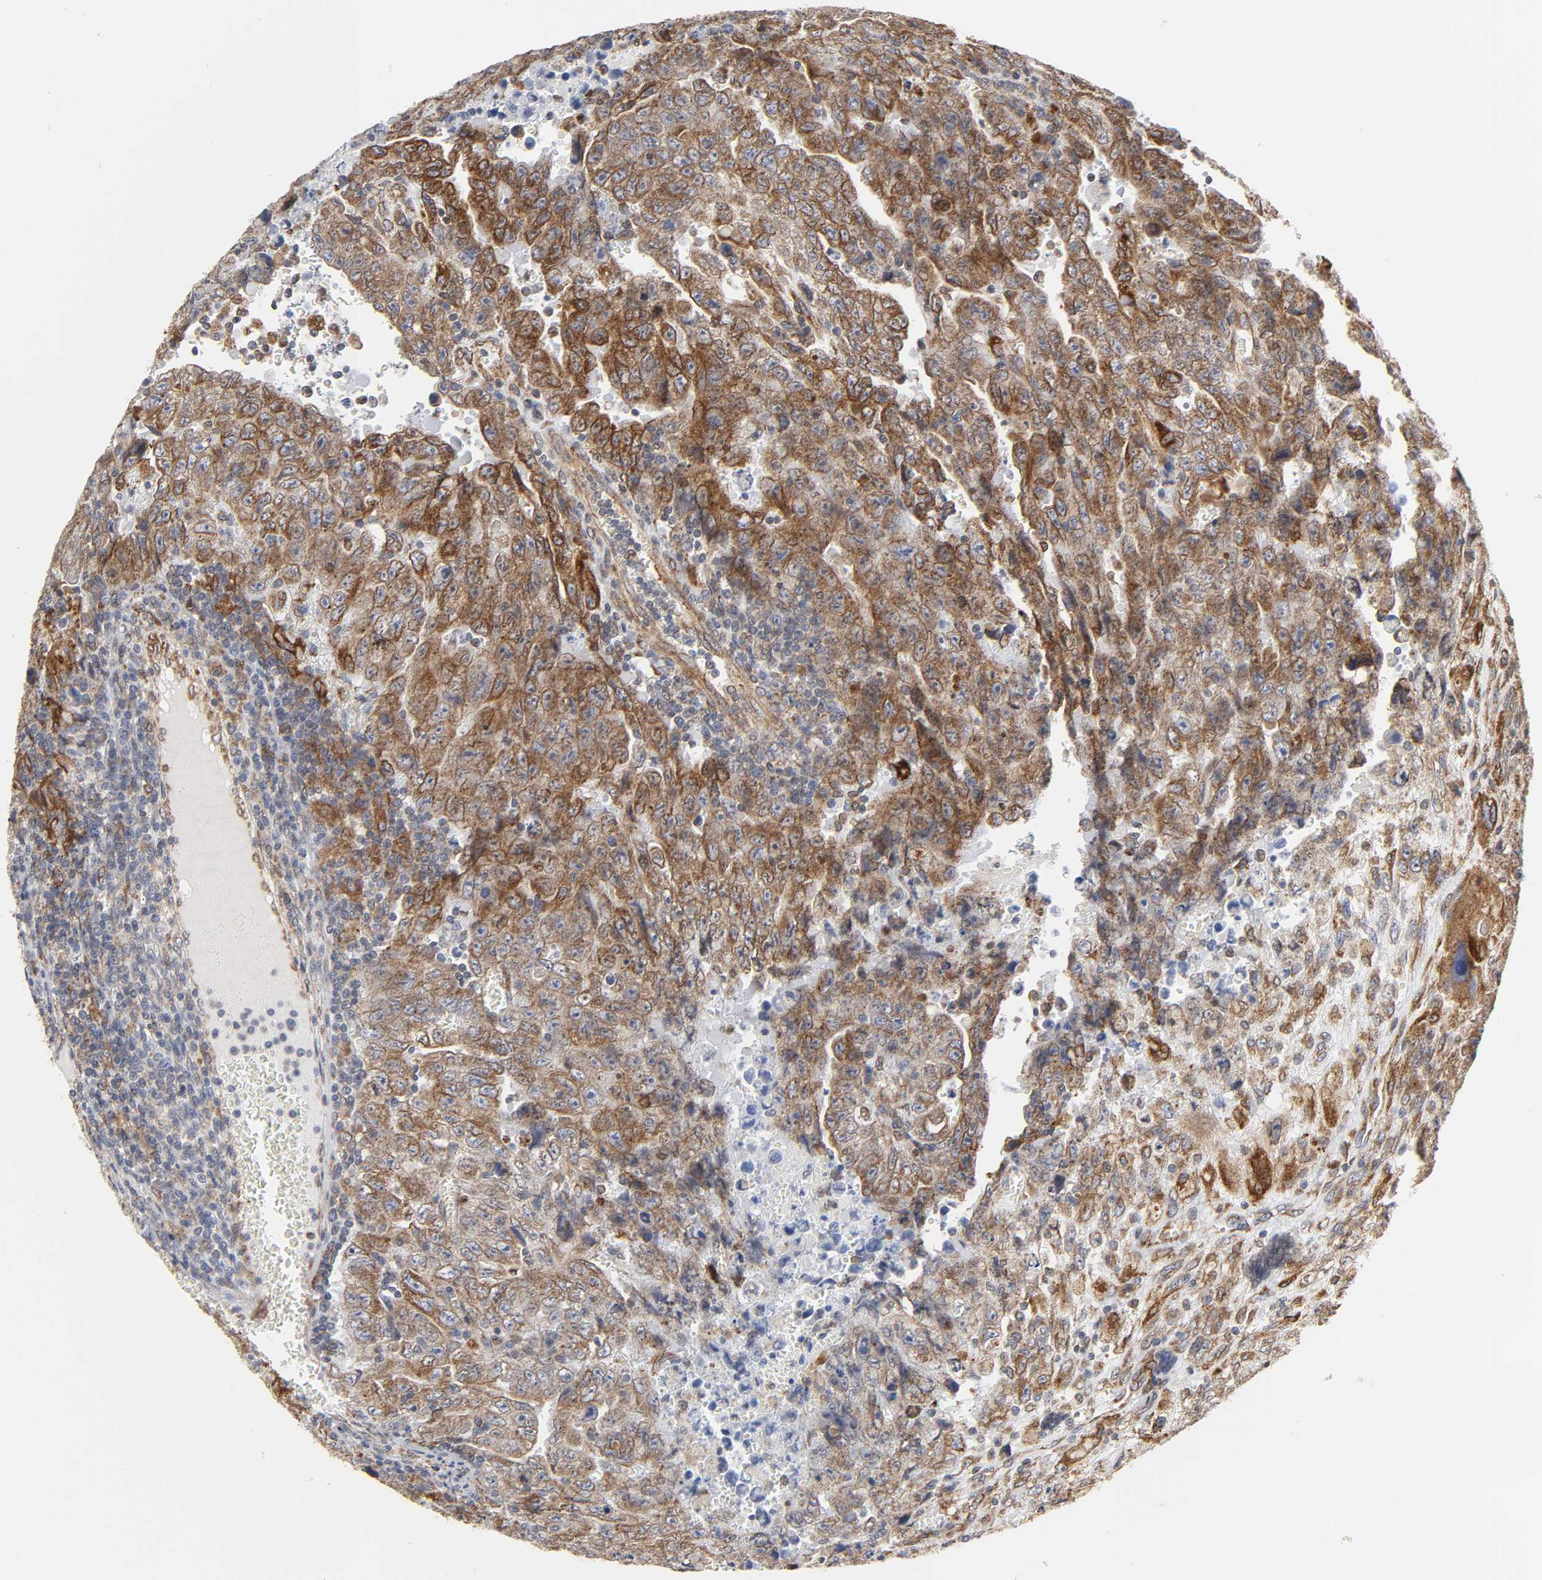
{"staining": {"intensity": "moderate", "quantity": ">75%", "location": "cytoplasmic/membranous"}, "tissue": "testis cancer", "cell_type": "Tumor cells", "image_type": "cancer", "snomed": [{"axis": "morphology", "description": "Carcinoma, Embryonal, NOS"}, {"axis": "topography", "description": "Testis"}], "caption": "Immunohistochemistry photomicrograph of neoplastic tissue: human testis cancer stained using immunohistochemistry (IHC) demonstrates medium levels of moderate protein expression localized specifically in the cytoplasmic/membranous of tumor cells, appearing as a cytoplasmic/membranous brown color.", "gene": "POR", "patient": {"sex": "male", "age": 28}}